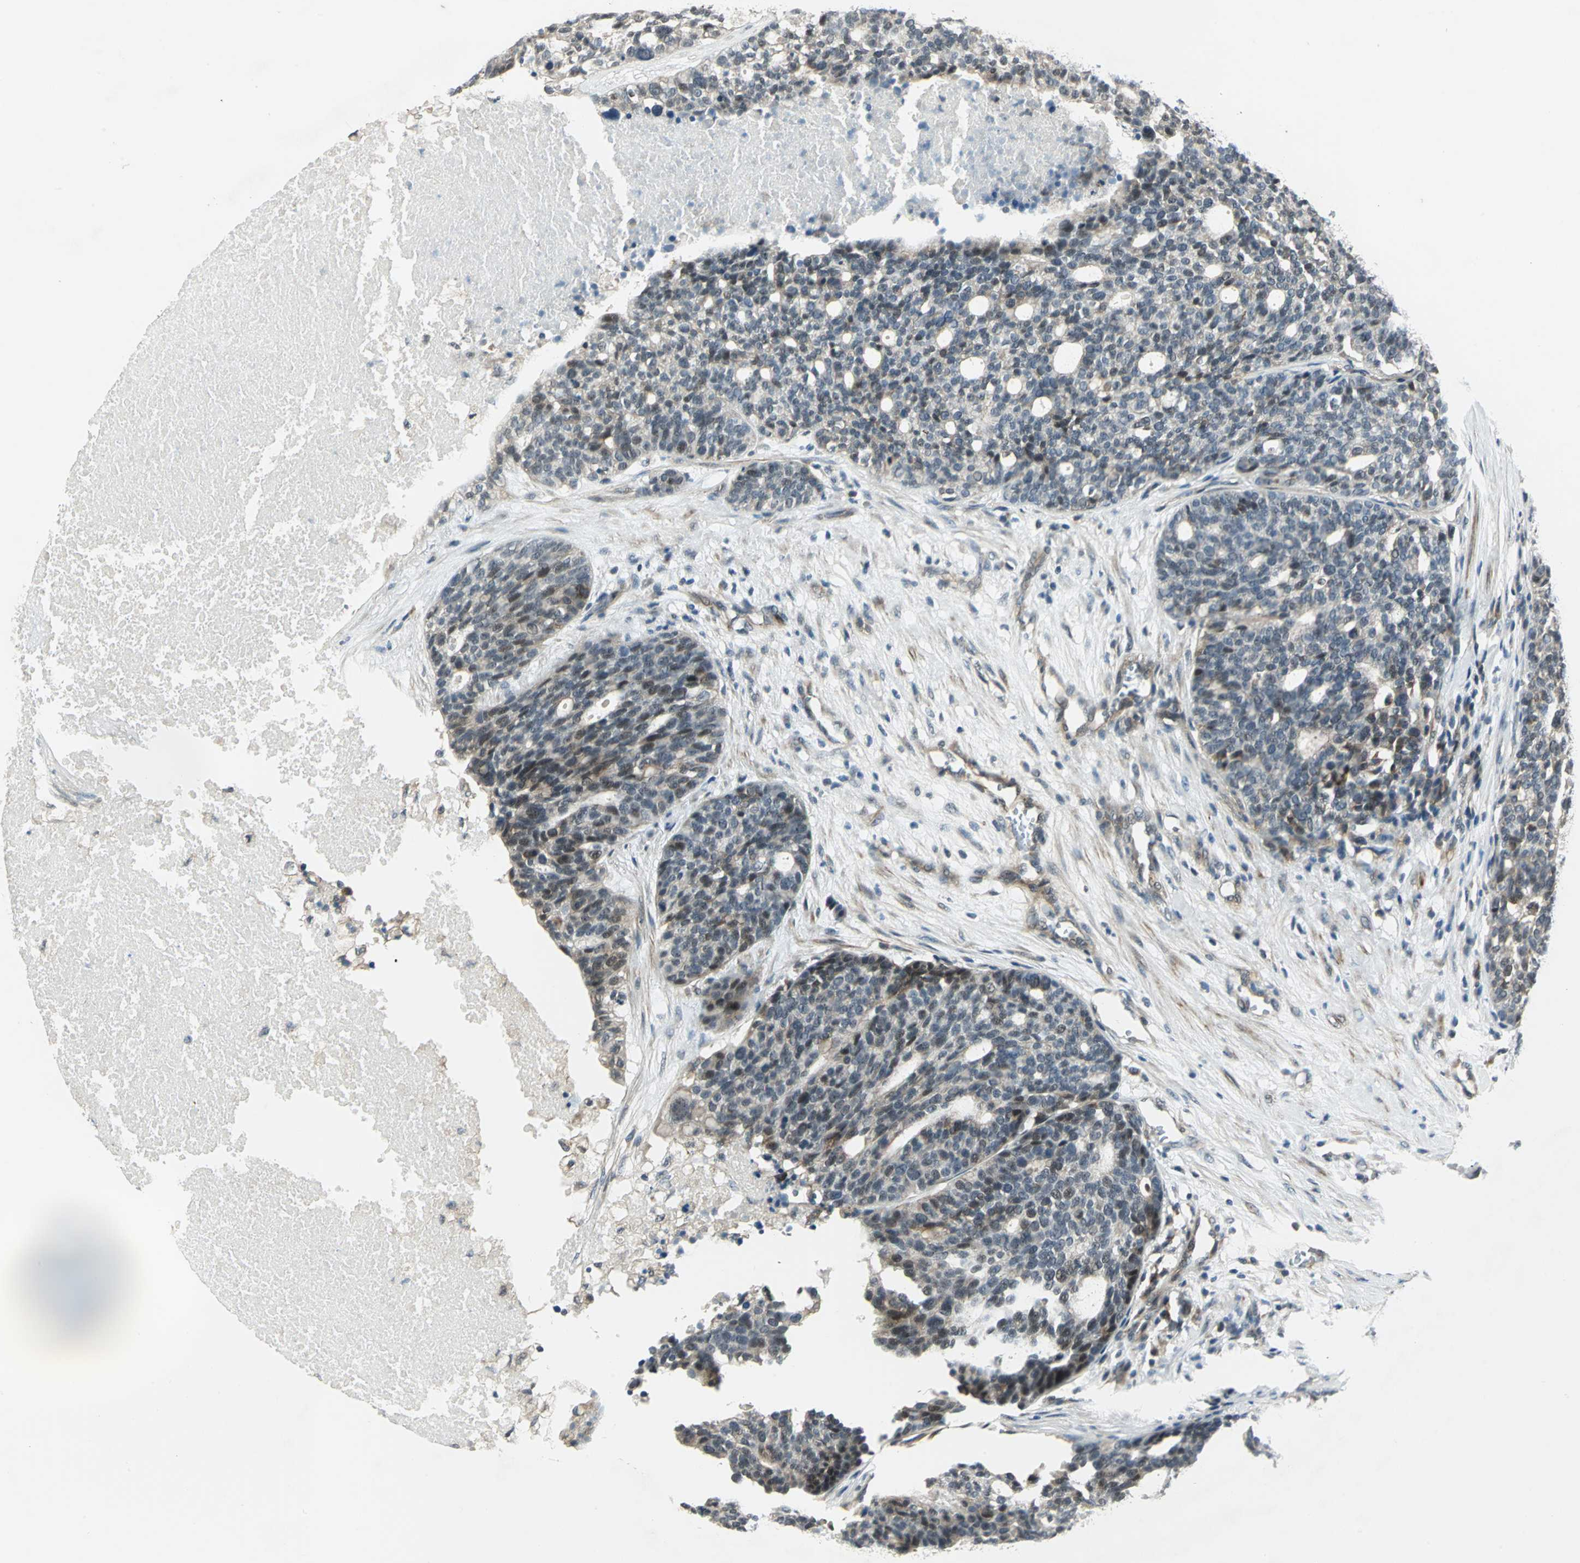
{"staining": {"intensity": "weak", "quantity": "25%-75%", "location": "cytoplasmic/membranous,nuclear"}, "tissue": "ovarian cancer", "cell_type": "Tumor cells", "image_type": "cancer", "snomed": [{"axis": "morphology", "description": "Cystadenocarcinoma, serous, NOS"}, {"axis": "topography", "description": "Ovary"}], "caption": "Brown immunohistochemical staining in human ovarian cancer (serous cystadenocarcinoma) exhibits weak cytoplasmic/membranous and nuclear positivity in about 25%-75% of tumor cells. (DAB IHC, brown staining for protein, blue staining for nuclei).", "gene": "PLAGL2", "patient": {"sex": "female", "age": 59}}